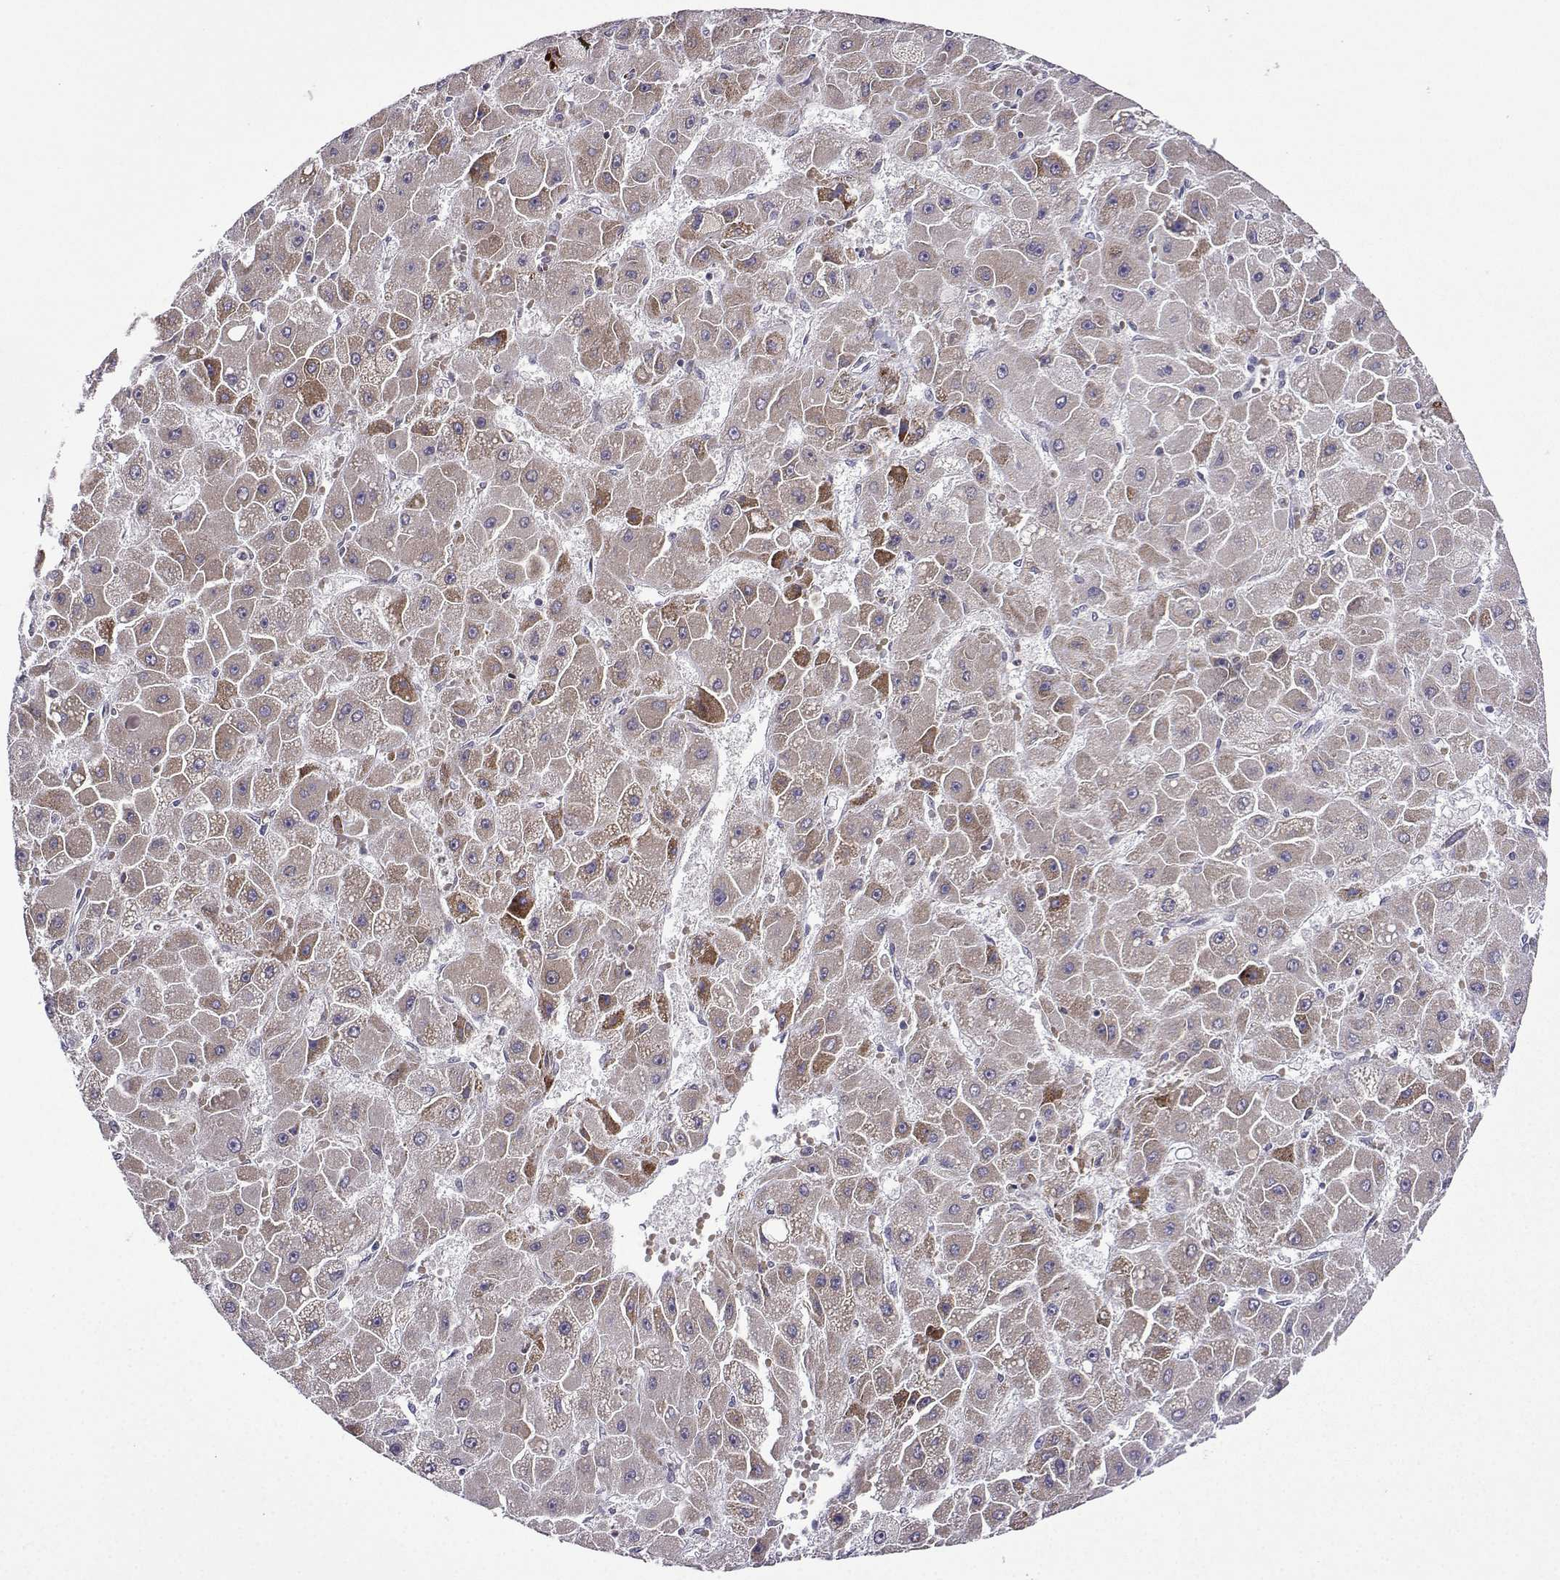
{"staining": {"intensity": "weak", "quantity": "25%-75%", "location": "cytoplasmic/membranous"}, "tissue": "liver cancer", "cell_type": "Tumor cells", "image_type": "cancer", "snomed": [{"axis": "morphology", "description": "Carcinoma, Hepatocellular, NOS"}, {"axis": "topography", "description": "Liver"}], "caption": "Immunohistochemistry (IHC) (DAB (3,3'-diaminobenzidine)) staining of hepatocellular carcinoma (liver) displays weak cytoplasmic/membranous protein expression in about 25%-75% of tumor cells.", "gene": "FCAMR", "patient": {"sex": "female", "age": 25}}